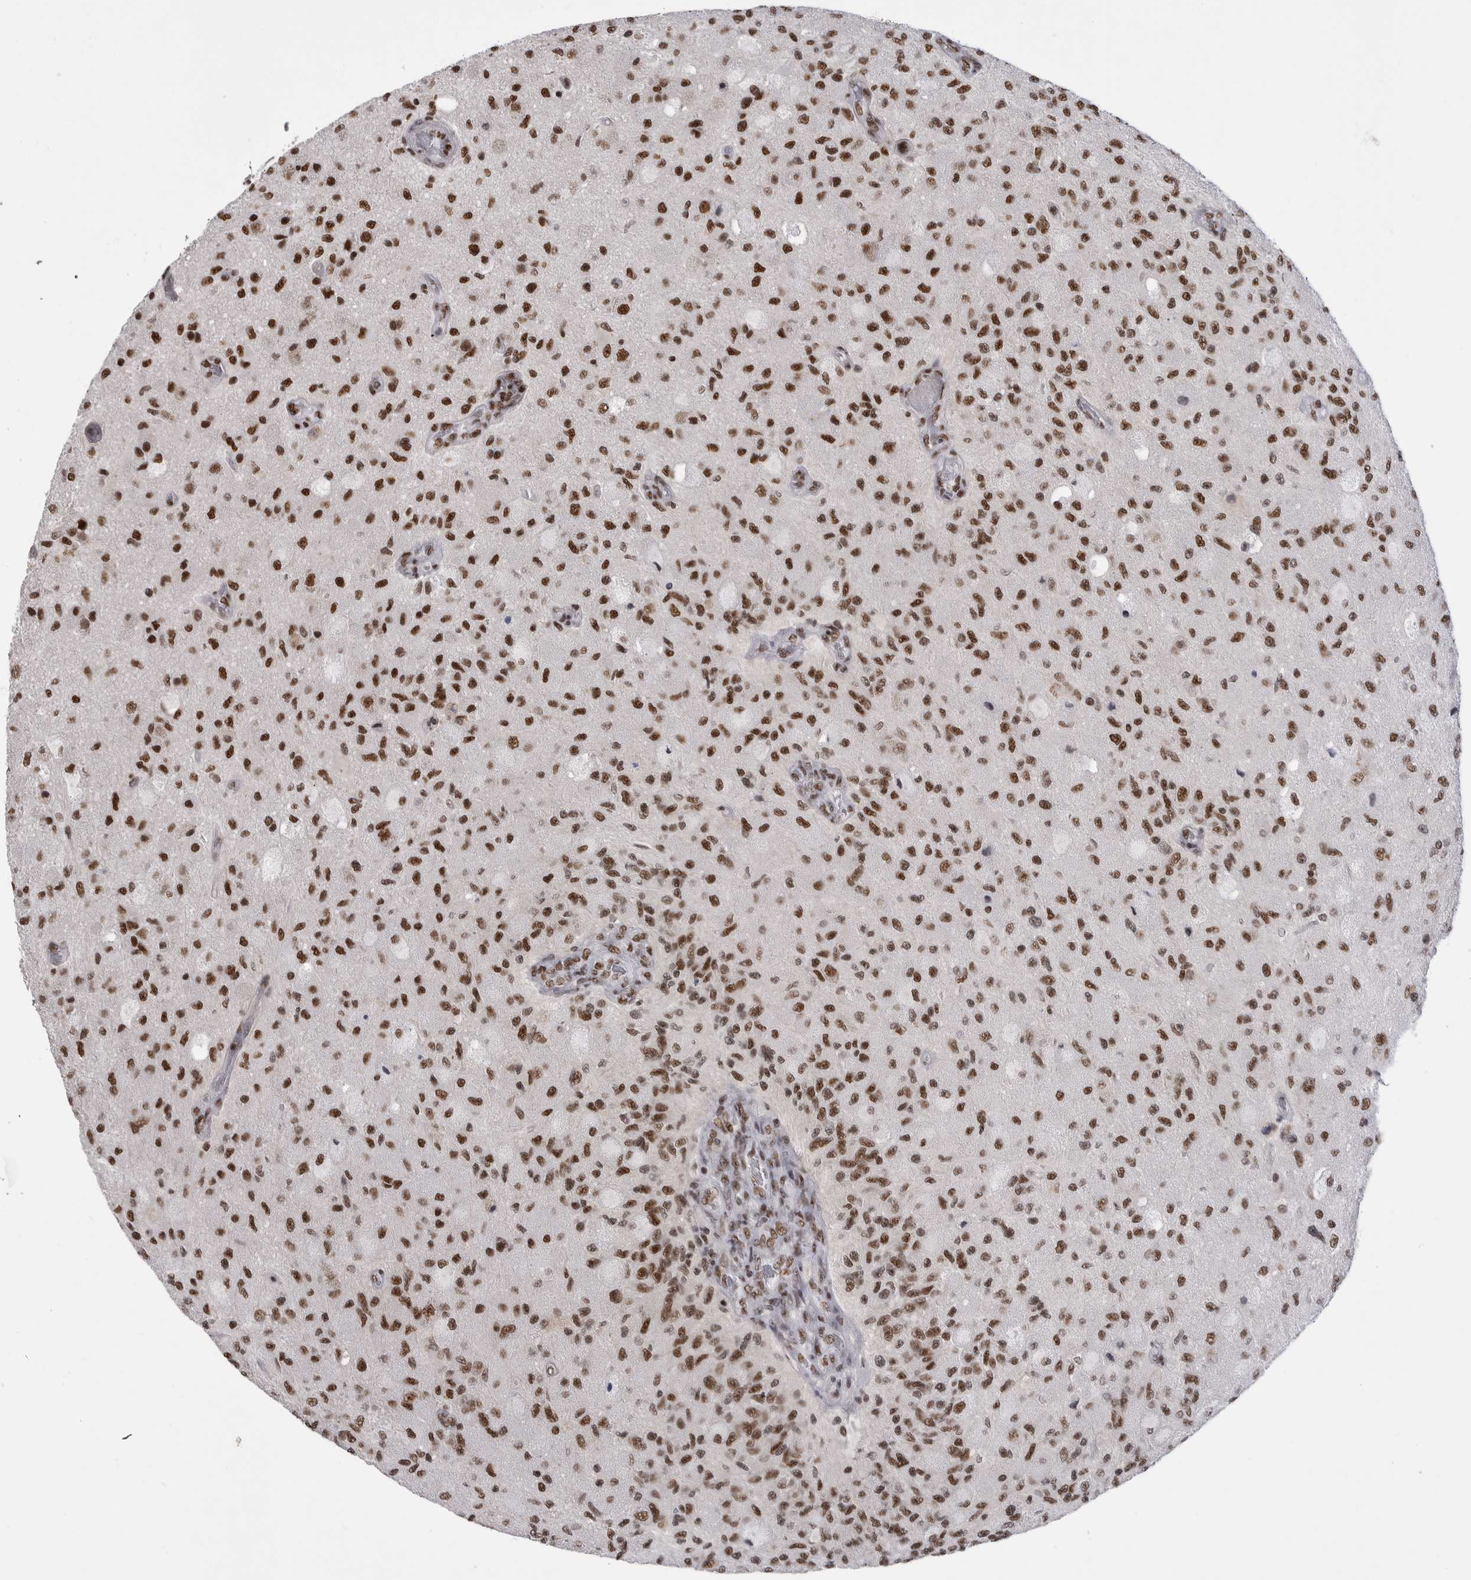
{"staining": {"intensity": "strong", "quantity": ">75%", "location": "nuclear"}, "tissue": "glioma", "cell_type": "Tumor cells", "image_type": "cancer", "snomed": [{"axis": "morphology", "description": "Normal tissue, NOS"}, {"axis": "morphology", "description": "Glioma, malignant, High grade"}, {"axis": "topography", "description": "Cerebral cortex"}], "caption": "Human glioma stained for a protein (brown) demonstrates strong nuclear positive expression in about >75% of tumor cells.", "gene": "PPP1R8", "patient": {"sex": "male", "age": 77}}